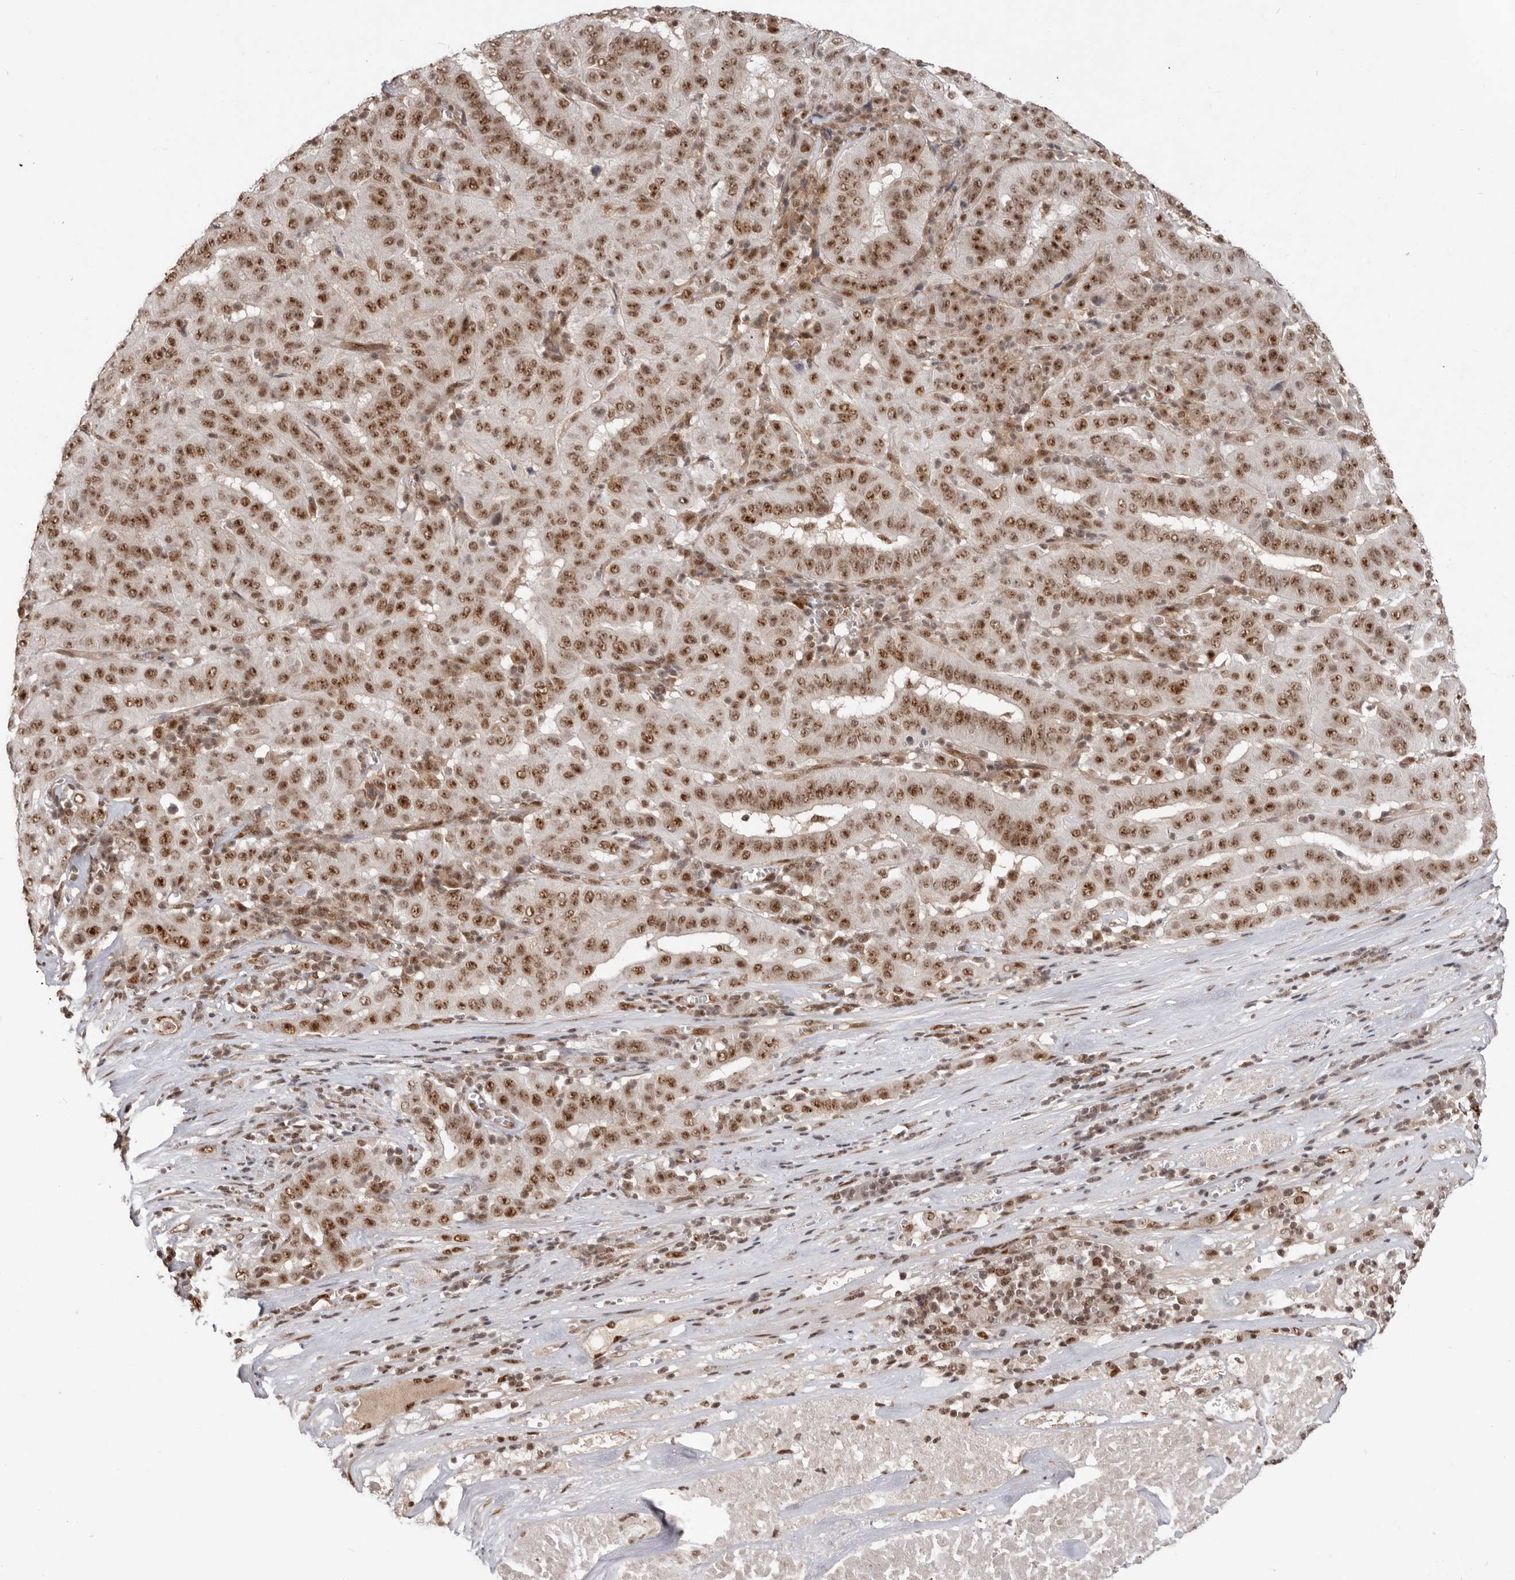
{"staining": {"intensity": "moderate", "quantity": ">75%", "location": "nuclear"}, "tissue": "pancreatic cancer", "cell_type": "Tumor cells", "image_type": "cancer", "snomed": [{"axis": "morphology", "description": "Adenocarcinoma, NOS"}, {"axis": "topography", "description": "Pancreas"}], "caption": "Pancreatic adenocarcinoma tissue demonstrates moderate nuclear positivity in approximately >75% of tumor cells, visualized by immunohistochemistry.", "gene": "CHTOP", "patient": {"sex": "male", "age": 63}}